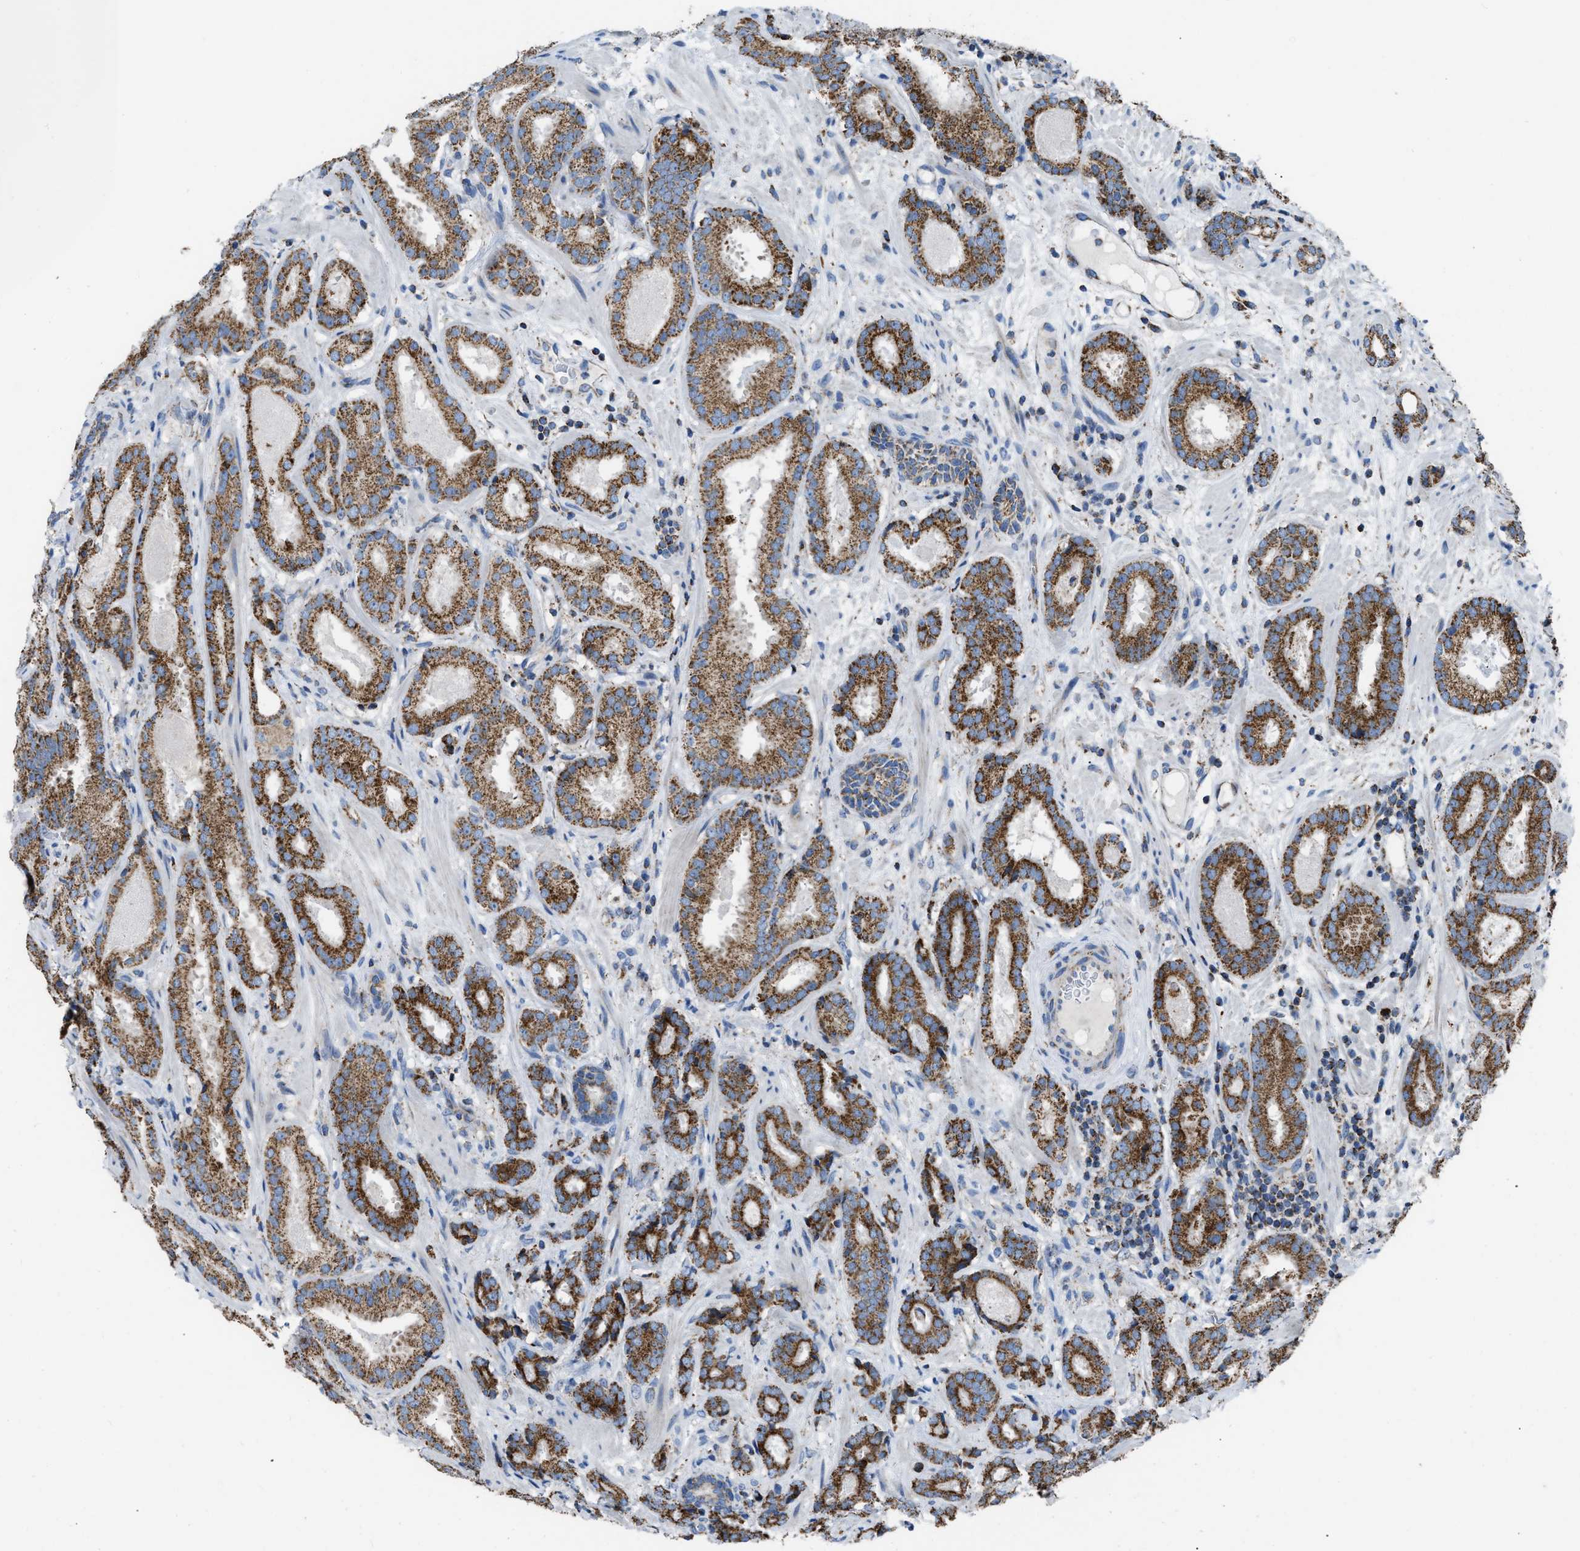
{"staining": {"intensity": "moderate", "quantity": ">75%", "location": "cytoplasmic/membranous"}, "tissue": "prostate cancer", "cell_type": "Tumor cells", "image_type": "cancer", "snomed": [{"axis": "morphology", "description": "Adenocarcinoma, Low grade"}, {"axis": "topography", "description": "Prostate"}], "caption": "About >75% of tumor cells in human prostate cancer (adenocarcinoma (low-grade)) exhibit moderate cytoplasmic/membranous protein expression as visualized by brown immunohistochemical staining.", "gene": "ETFB", "patient": {"sex": "male", "age": 69}}